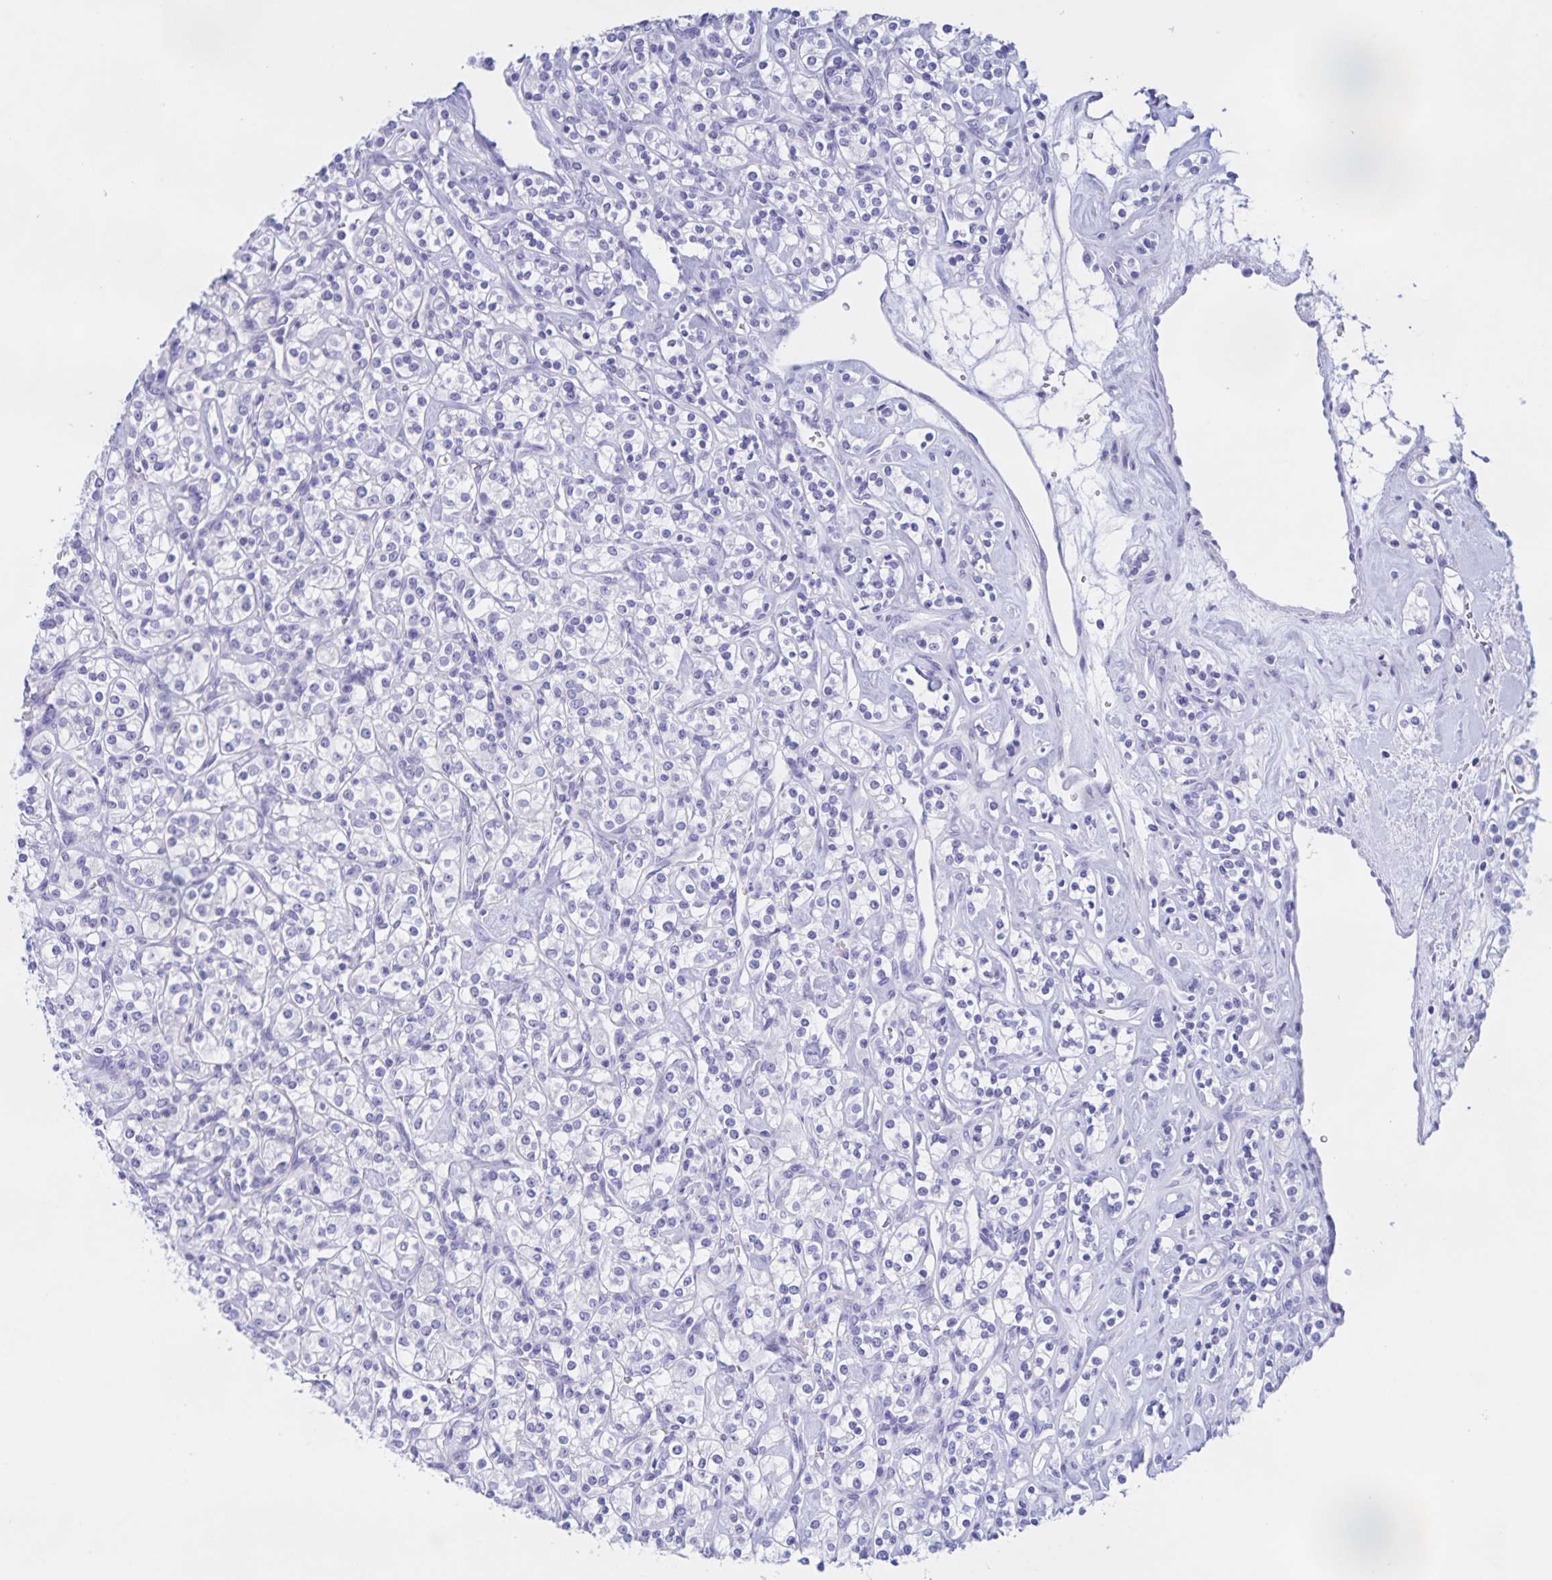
{"staining": {"intensity": "negative", "quantity": "none", "location": "none"}, "tissue": "renal cancer", "cell_type": "Tumor cells", "image_type": "cancer", "snomed": [{"axis": "morphology", "description": "Adenocarcinoma, NOS"}, {"axis": "topography", "description": "Kidney"}], "caption": "The IHC photomicrograph has no significant positivity in tumor cells of renal adenocarcinoma tissue.", "gene": "CATSPER4", "patient": {"sex": "male", "age": 77}}